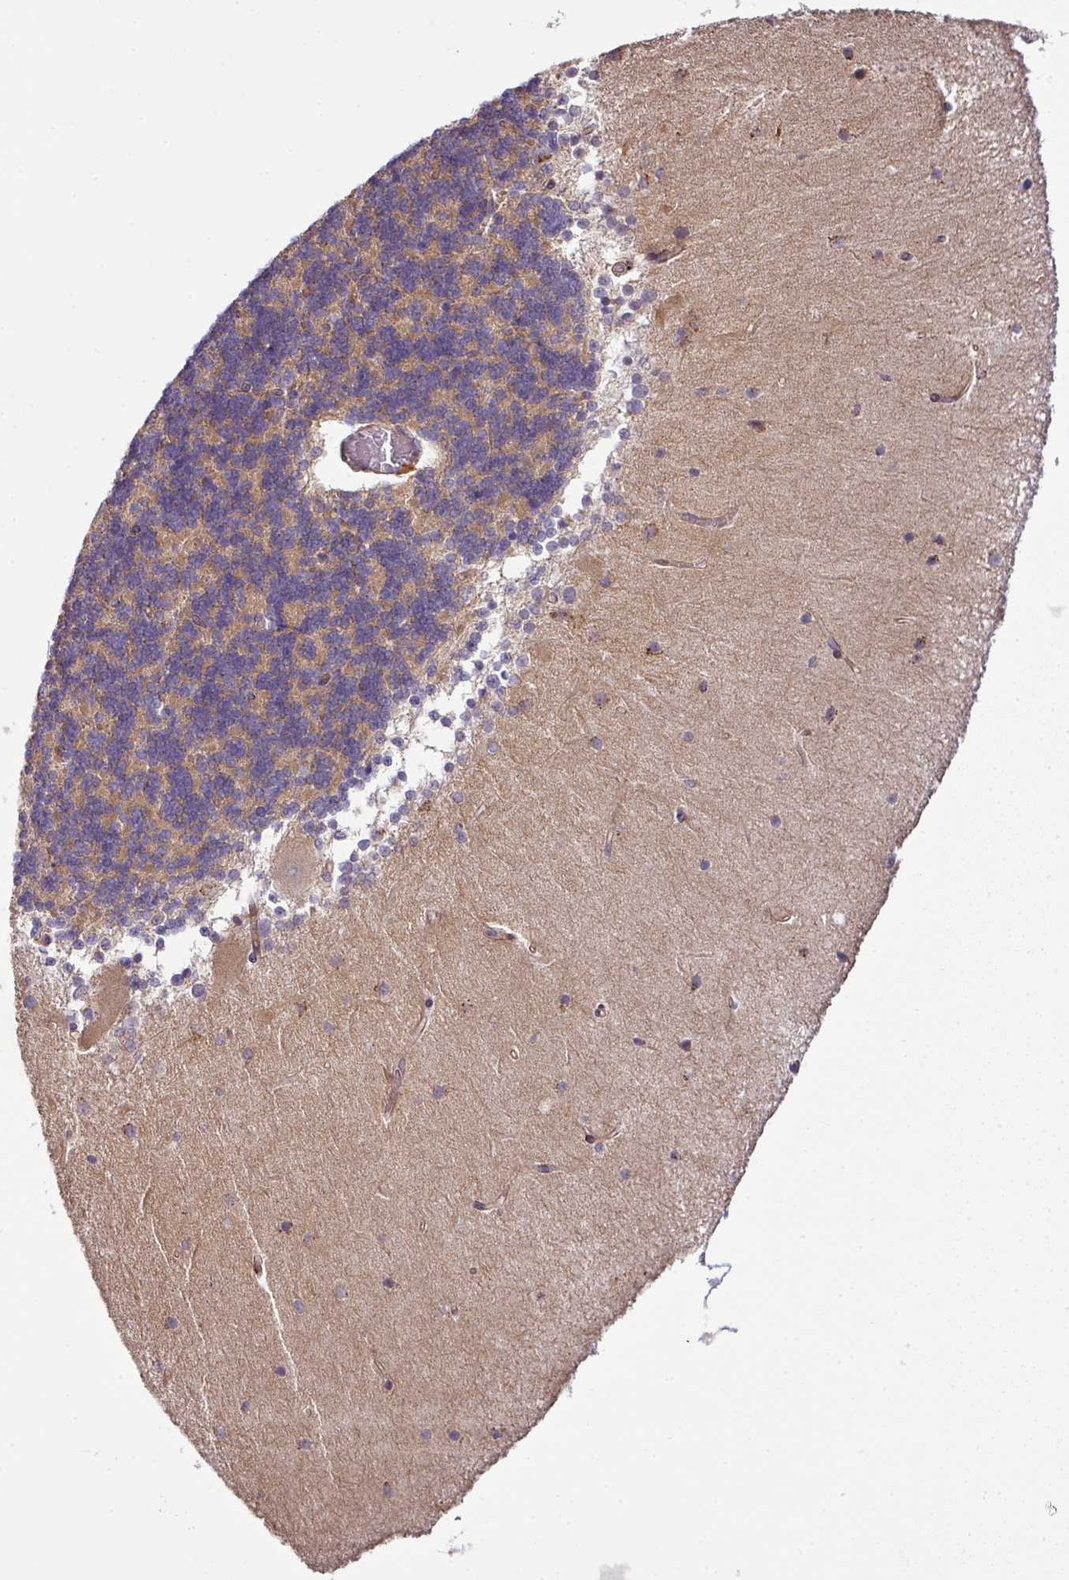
{"staining": {"intensity": "moderate", "quantity": "25%-75%", "location": "cytoplasmic/membranous"}, "tissue": "cerebellum", "cell_type": "Cells in granular layer", "image_type": "normal", "snomed": [{"axis": "morphology", "description": "Normal tissue, NOS"}, {"axis": "topography", "description": "Cerebellum"}], "caption": "Brown immunohistochemical staining in normal human cerebellum demonstrates moderate cytoplasmic/membranous staining in approximately 25%-75% of cells in granular layer. The protein of interest is shown in brown color, while the nuclei are stained blue.", "gene": "TIMMDC1", "patient": {"sex": "female", "age": 54}}